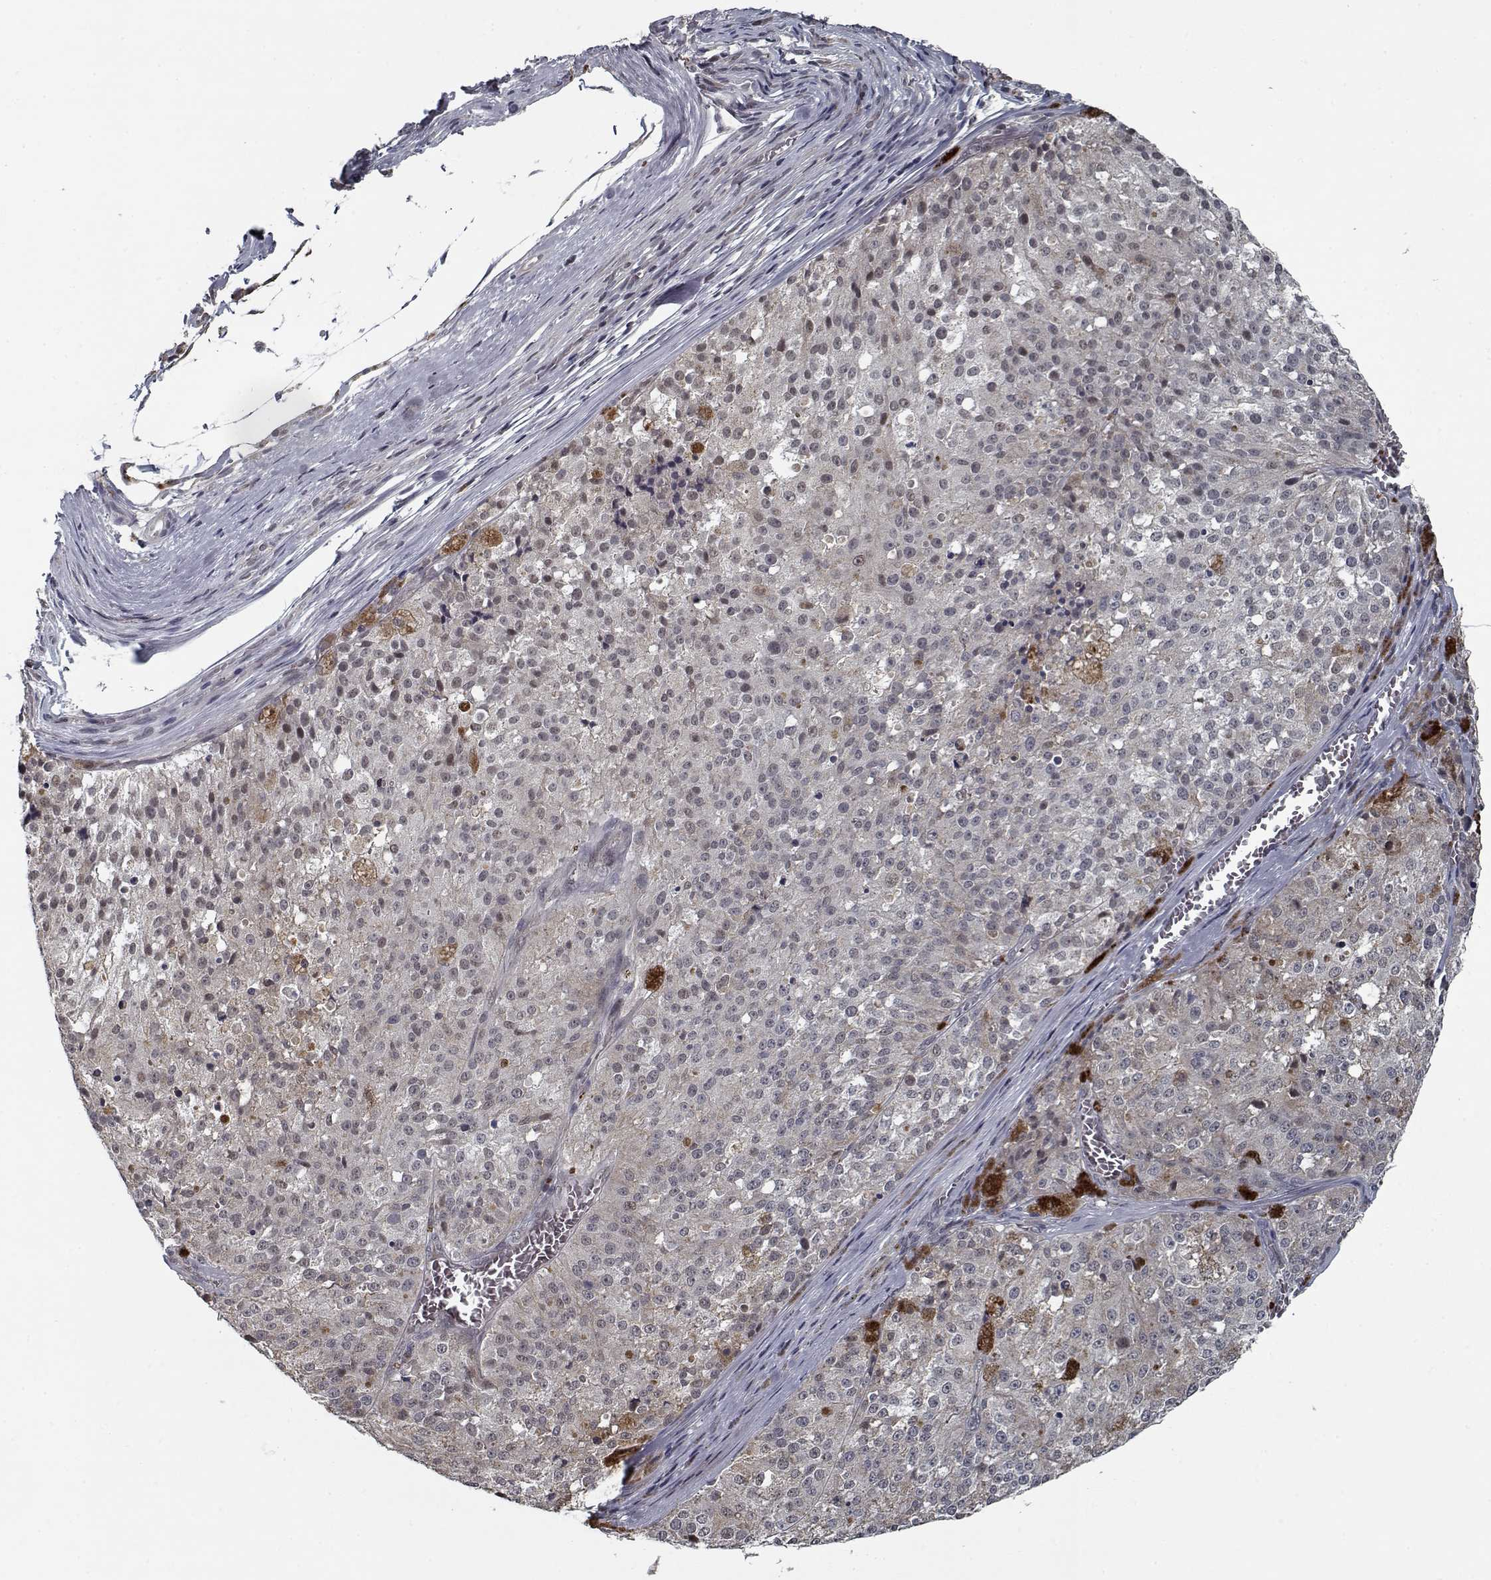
{"staining": {"intensity": "negative", "quantity": "none", "location": "none"}, "tissue": "melanoma", "cell_type": "Tumor cells", "image_type": "cancer", "snomed": [{"axis": "morphology", "description": "Malignant melanoma, Metastatic site"}, {"axis": "topography", "description": "Lymph node"}], "caption": "Immunohistochemical staining of malignant melanoma (metastatic site) demonstrates no significant expression in tumor cells.", "gene": "NLK", "patient": {"sex": "female", "age": 64}}